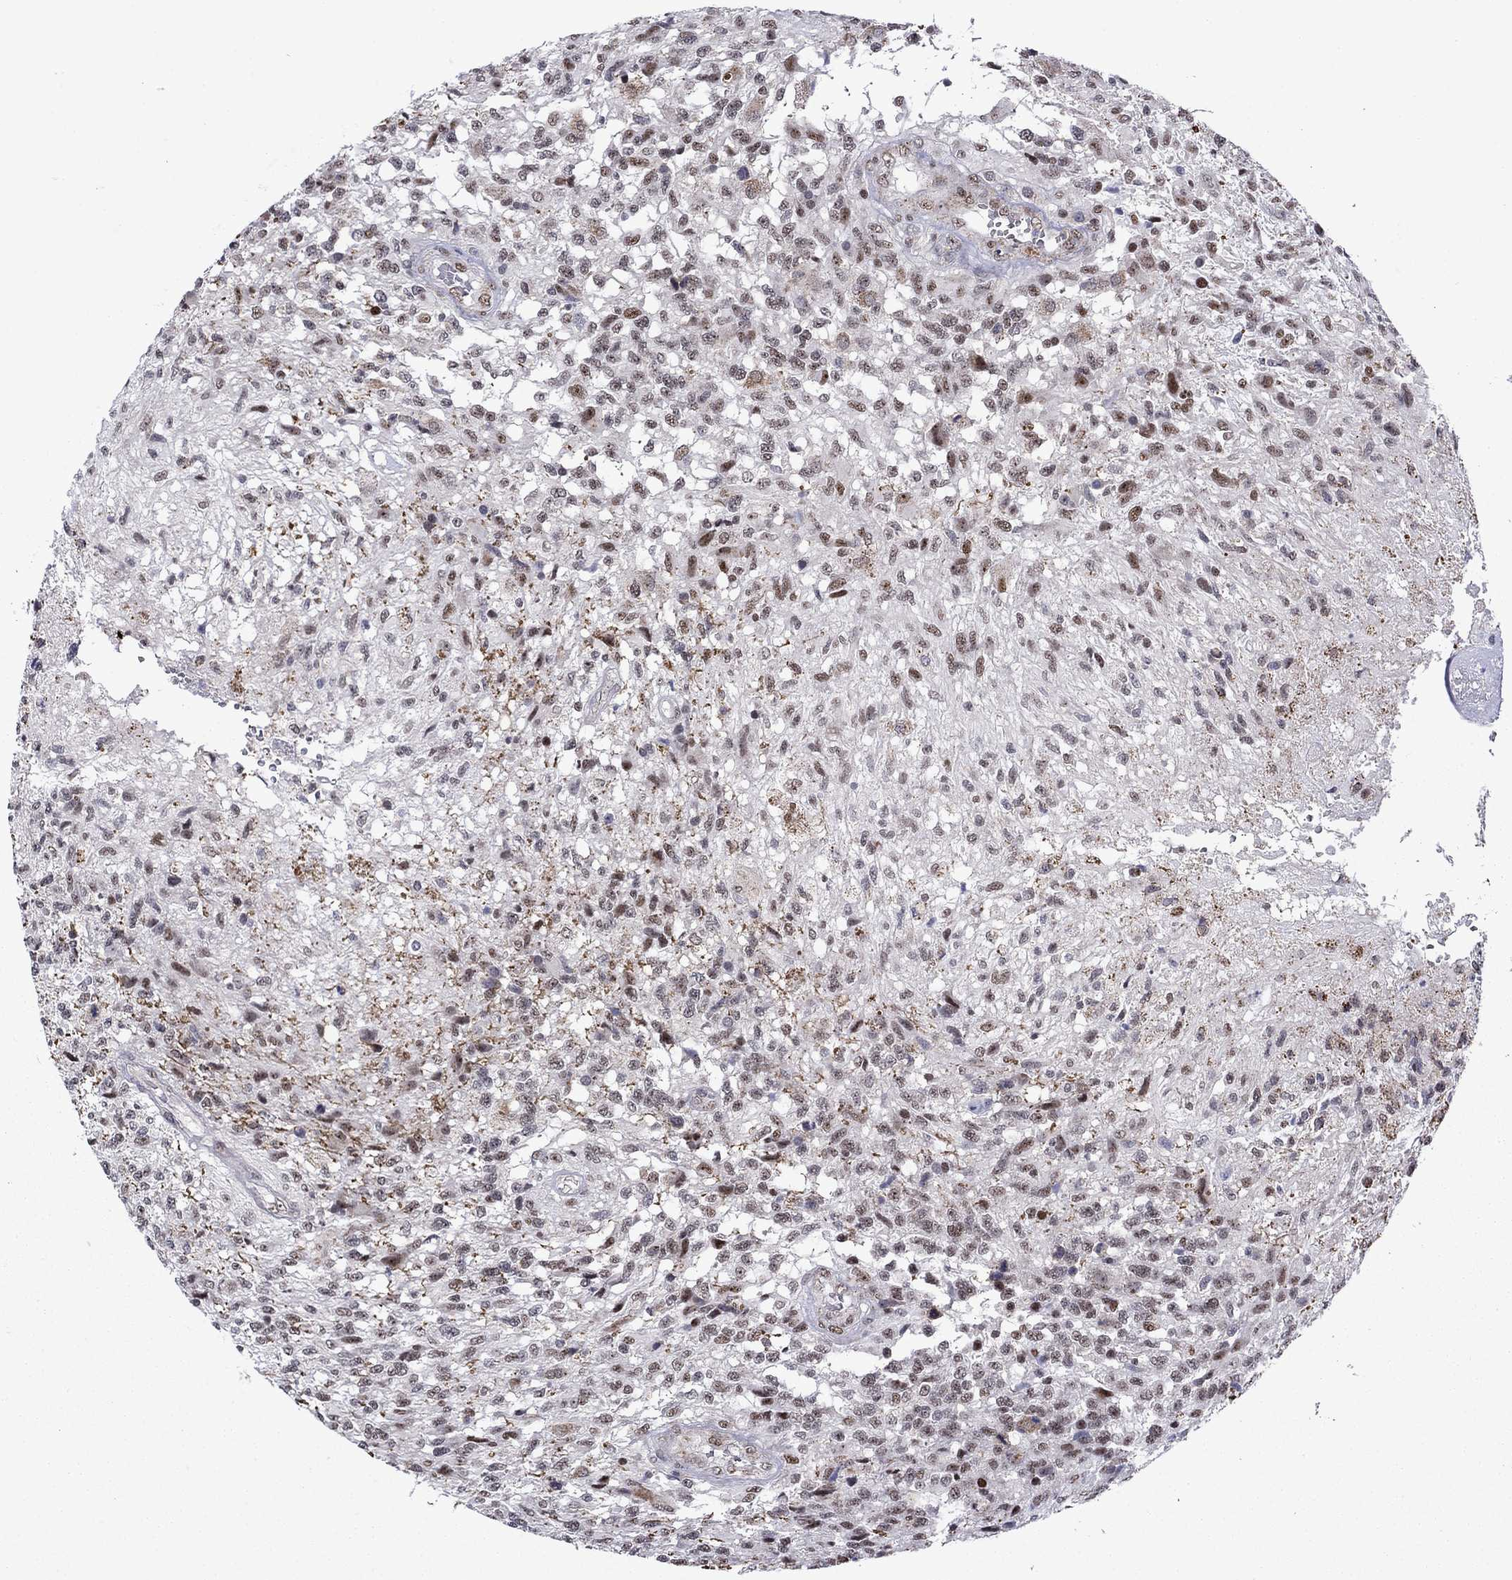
{"staining": {"intensity": "moderate", "quantity": "<25%", "location": "nuclear"}, "tissue": "glioma", "cell_type": "Tumor cells", "image_type": "cancer", "snomed": [{"axis": "morphology", "description": "Glioma, malignant, High grade"}, {"axis": "topography", "description": "Brain"}], "caption": "DAB (3,3'-diaminobenzidine) immunohistochemical staining of human malignant glioma (high-grade) reveals moderate nuclear protein staining in about <25% of tumor cells.", "gene": "SURF2", "patient": {"sex": "male", "age": 56}}